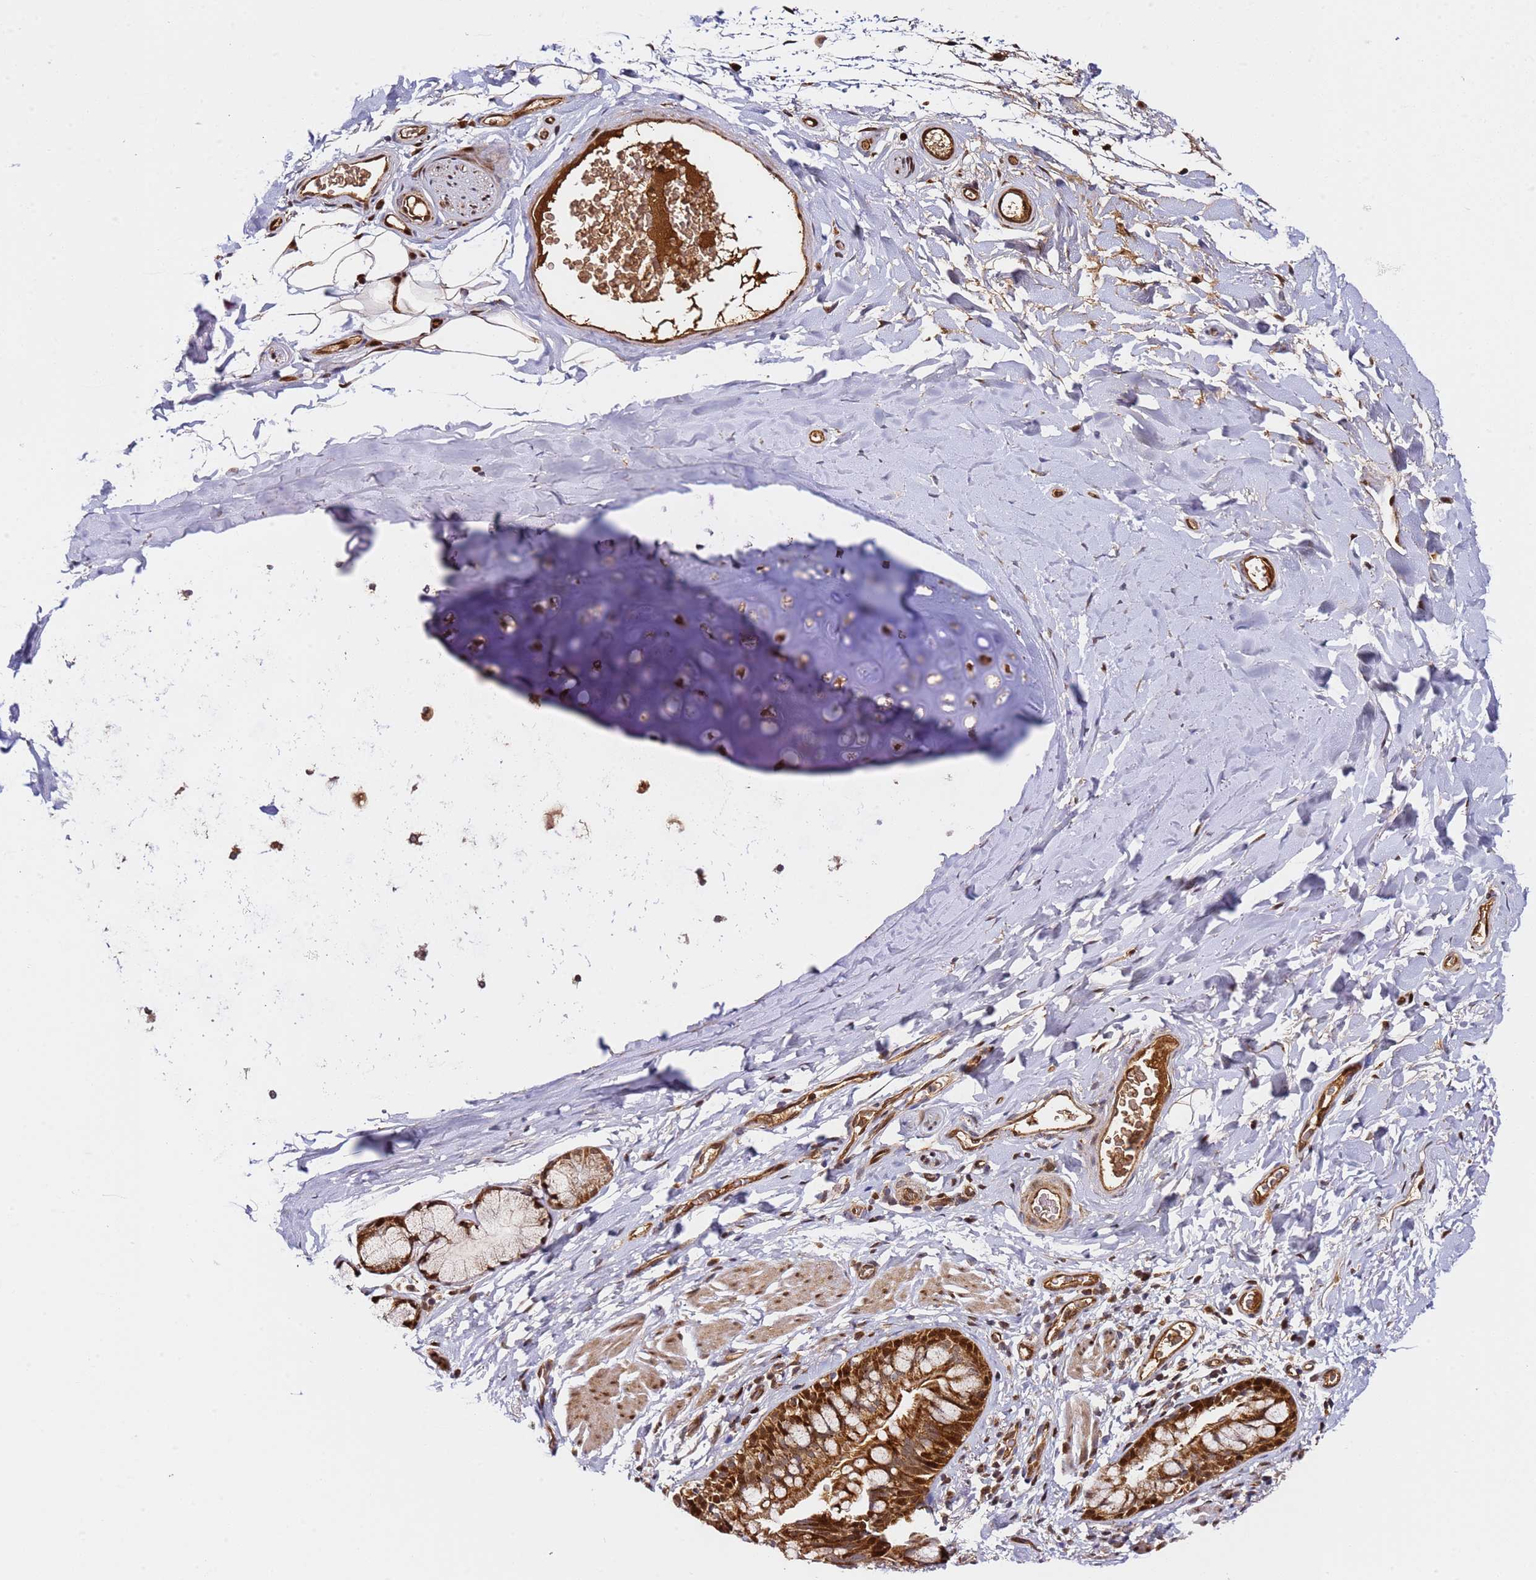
{"staining": {"intensity": "strong", "quantity": ">75%", "location": "cytoplasmic/membranous,nuclear"}, "tissue": "bronchus", "cell_type": "Respiratory epithelial cells", "image_type": "normal", "snomed": [{"axis": "morphology", "description": "Normal tissue, NOS"}, {"axis": "topography", "description": "Cartilage tissue"}, {"axis": "topography", "description": "Bronchus"}], "caption": "Protein expression analysis of benign bronchus demonstrates strong cytoplasmic/membranous,nuclear staining in about >75% of respiratory epithelial cells.", "gene": "SMOX", "patient": {"sex": "female", "age": 36}}